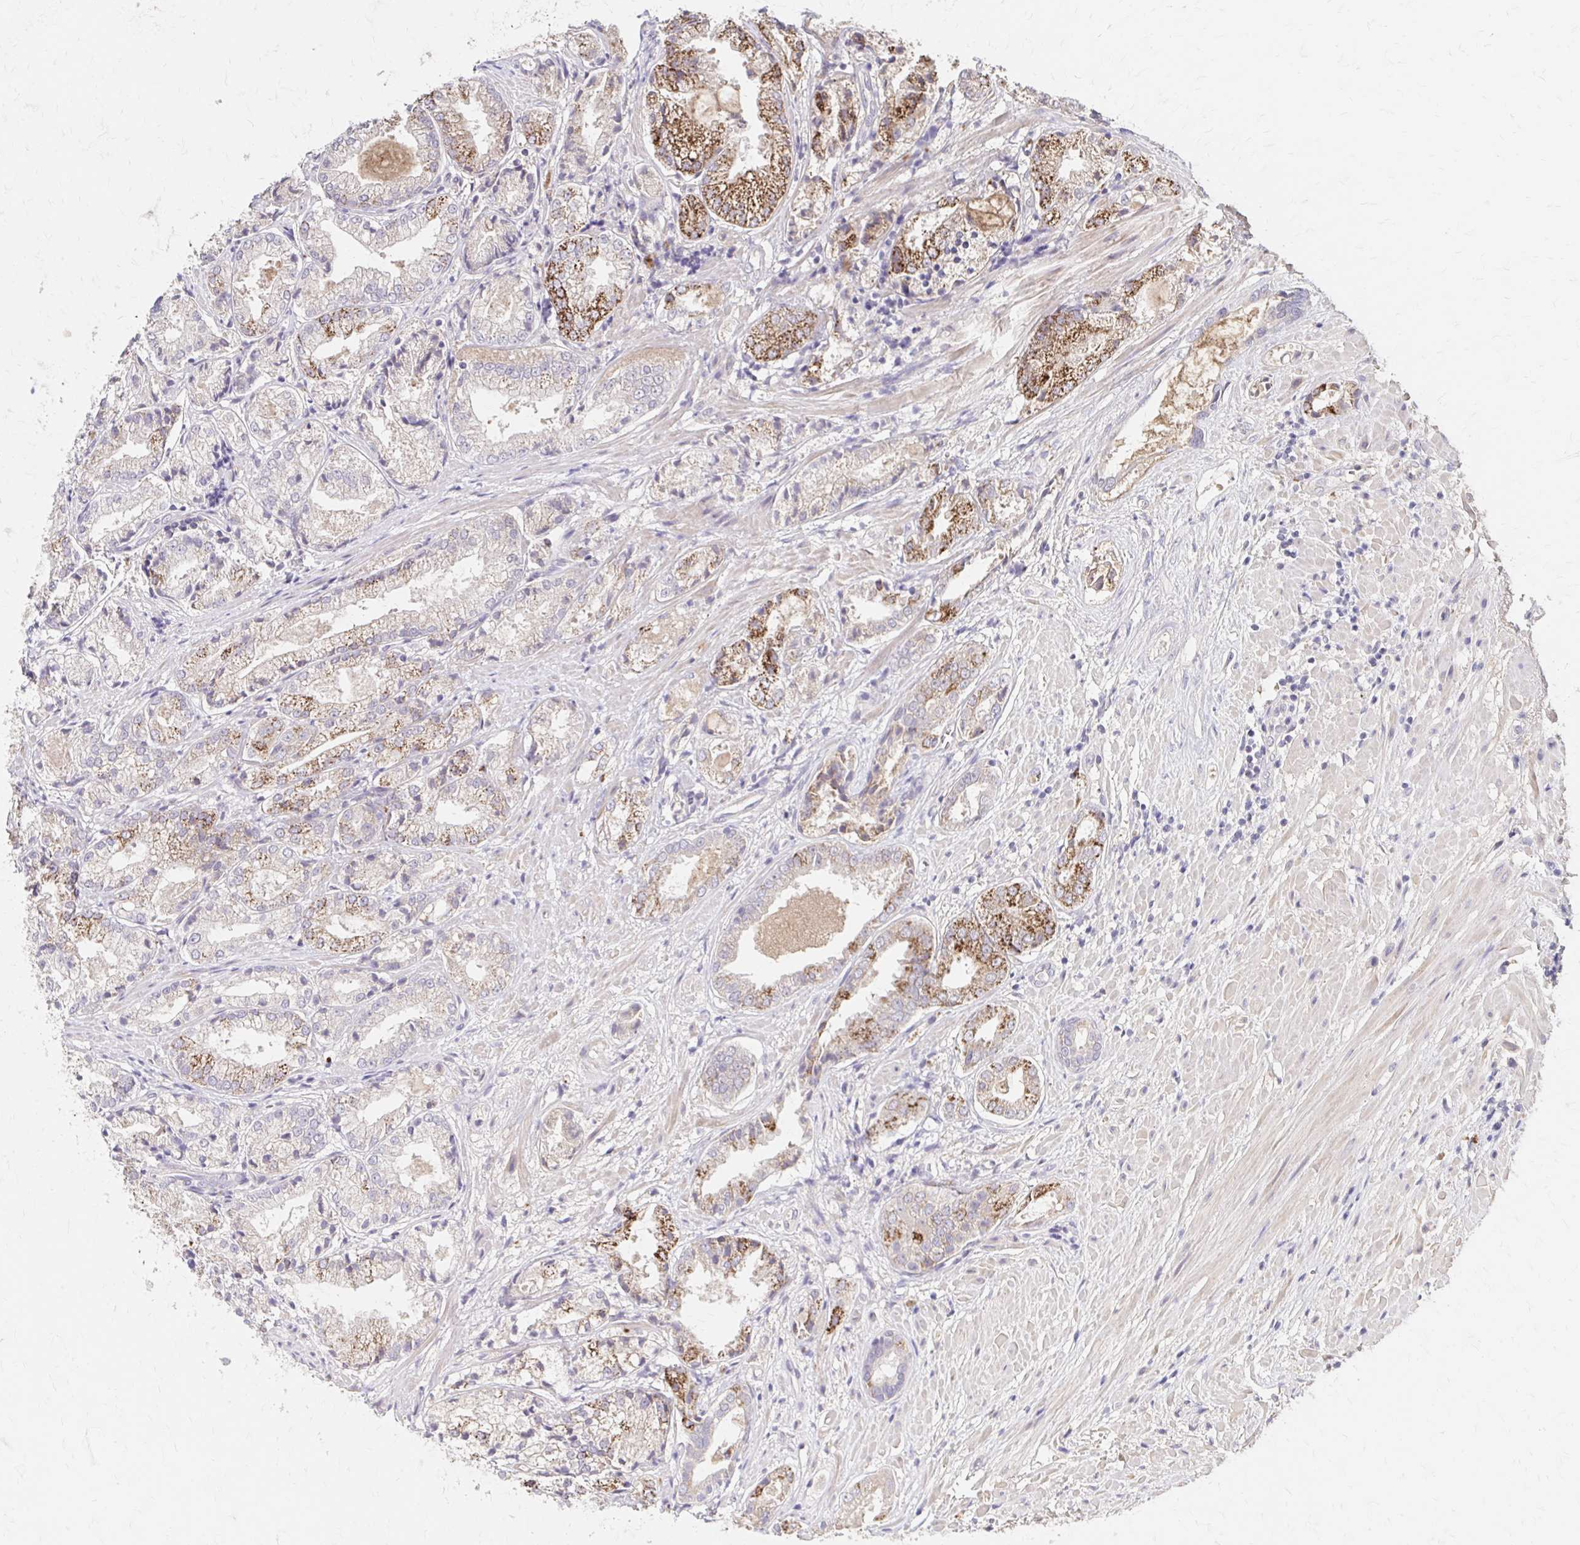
{"staining": {"intensity": "moderate", "quantity": "<25%", "location": "cytoplasmic/membranous"}, "tissue": "prostate cancer", "cell_type": "Tumor cells", "image_type": "cancer", "snomed": [{"axis": "morphology", "description": "Adenocarcinoma, High grade"}, {"axis": "topography", "description": "Prostate"}], "caption": "Tumor cells reveal low levels of moderate cytoplasmic/membranous expression in about <25% of cells in human high-grade adenocarcinoma (prostate). Immunohistochemistry (ihc) stains the protein of interest in brown and the nuclei are stained blue.", "gene": "HMGCS2", "patient": {"sex": "male", "age": 61}}